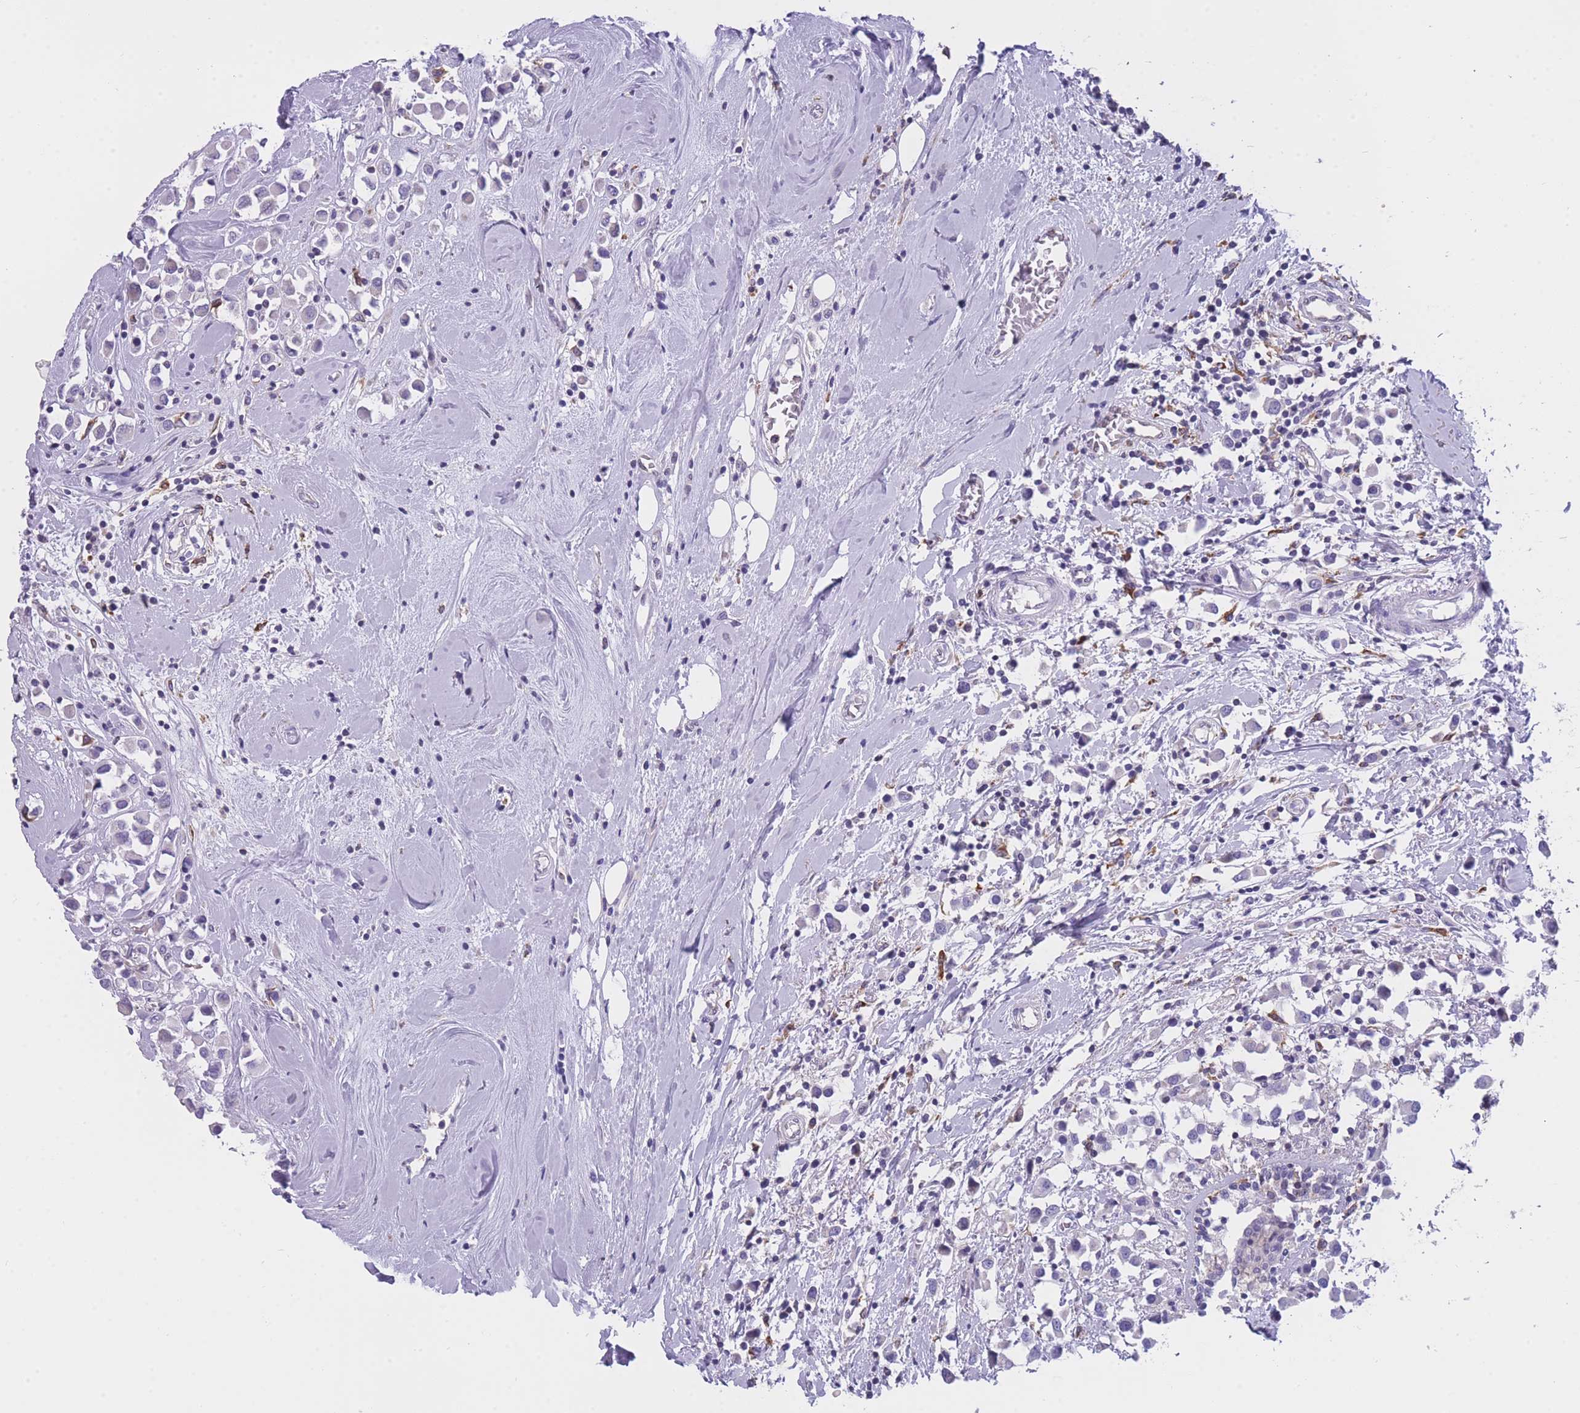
{"staining": {"intensity": "negative", "quantity": "none", "location": "none"}, "tissue": "breast cancer", "cell_type": "Tumor cells", "image_type": "cancer", "snomed": [{"axis": "morphology", "description": "Duct carcinoma"}, {"axis": "topography", "description": "Breast"}], "caption": "The micrograph reveals no staining of tumor cells in invasive ductal carcinoma (breast).", "gene": "ZNF662", "patient": {"sex": "female", "age": 61}}